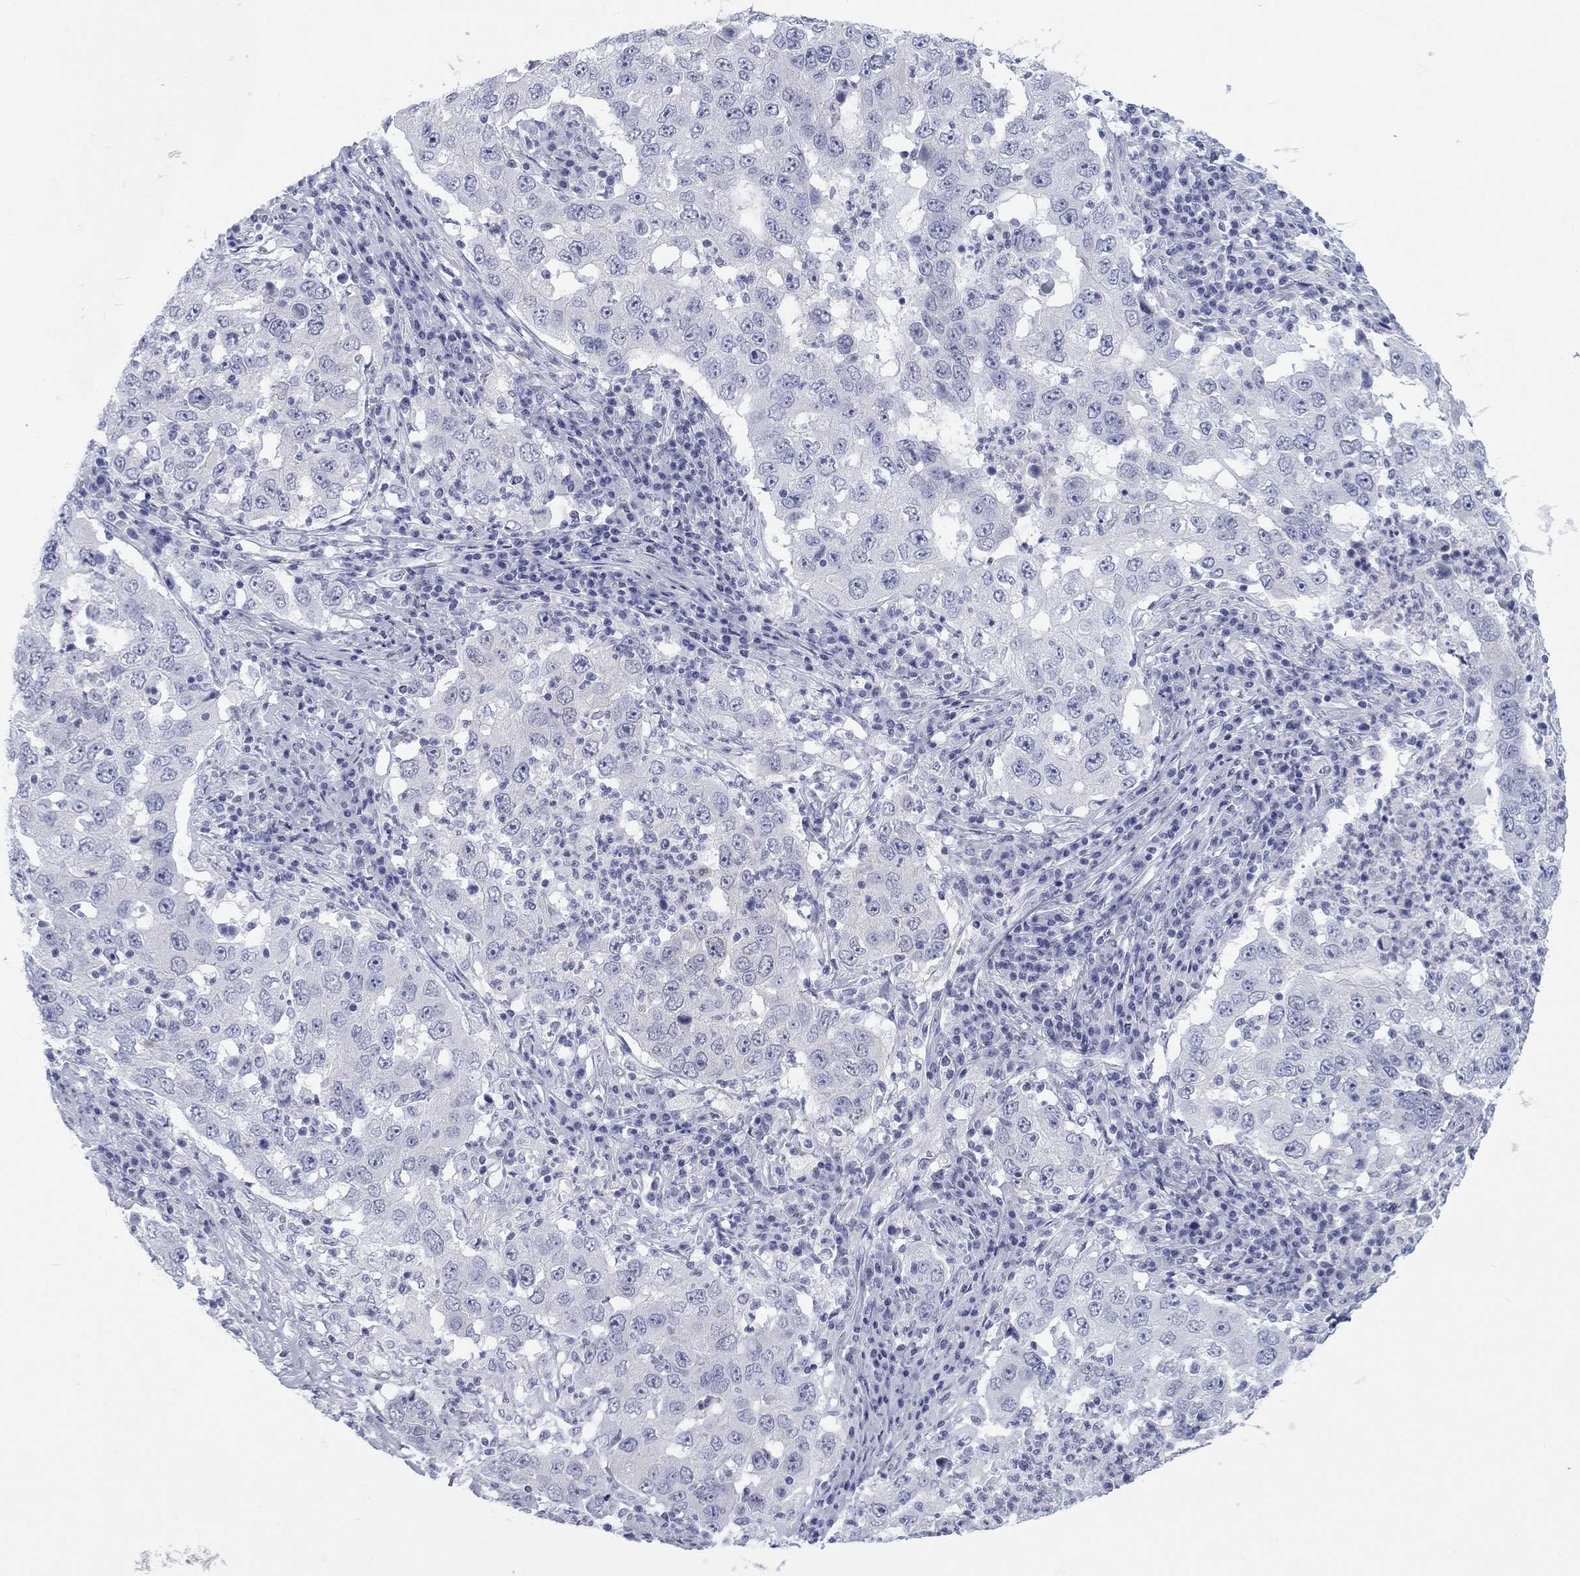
{"staining": {"intensity": "negative", "quantity": "none", "location": "none"}, "tissue": "lung cancer", "cell_type": "Tumor cells", "image_type": "cancer", "snomed": [{"axis": "morphology", "description": "Adenocarcinoma, NOS"}, {"axis": "topography", "description": "Lung"}], "caption": "High power microscopy image of an IHC photomicrograph of lung cancer, revealing no significant staining in tumor cells.", "gene": "CALB1", "patient": {"sex": "male", "age": 73}}